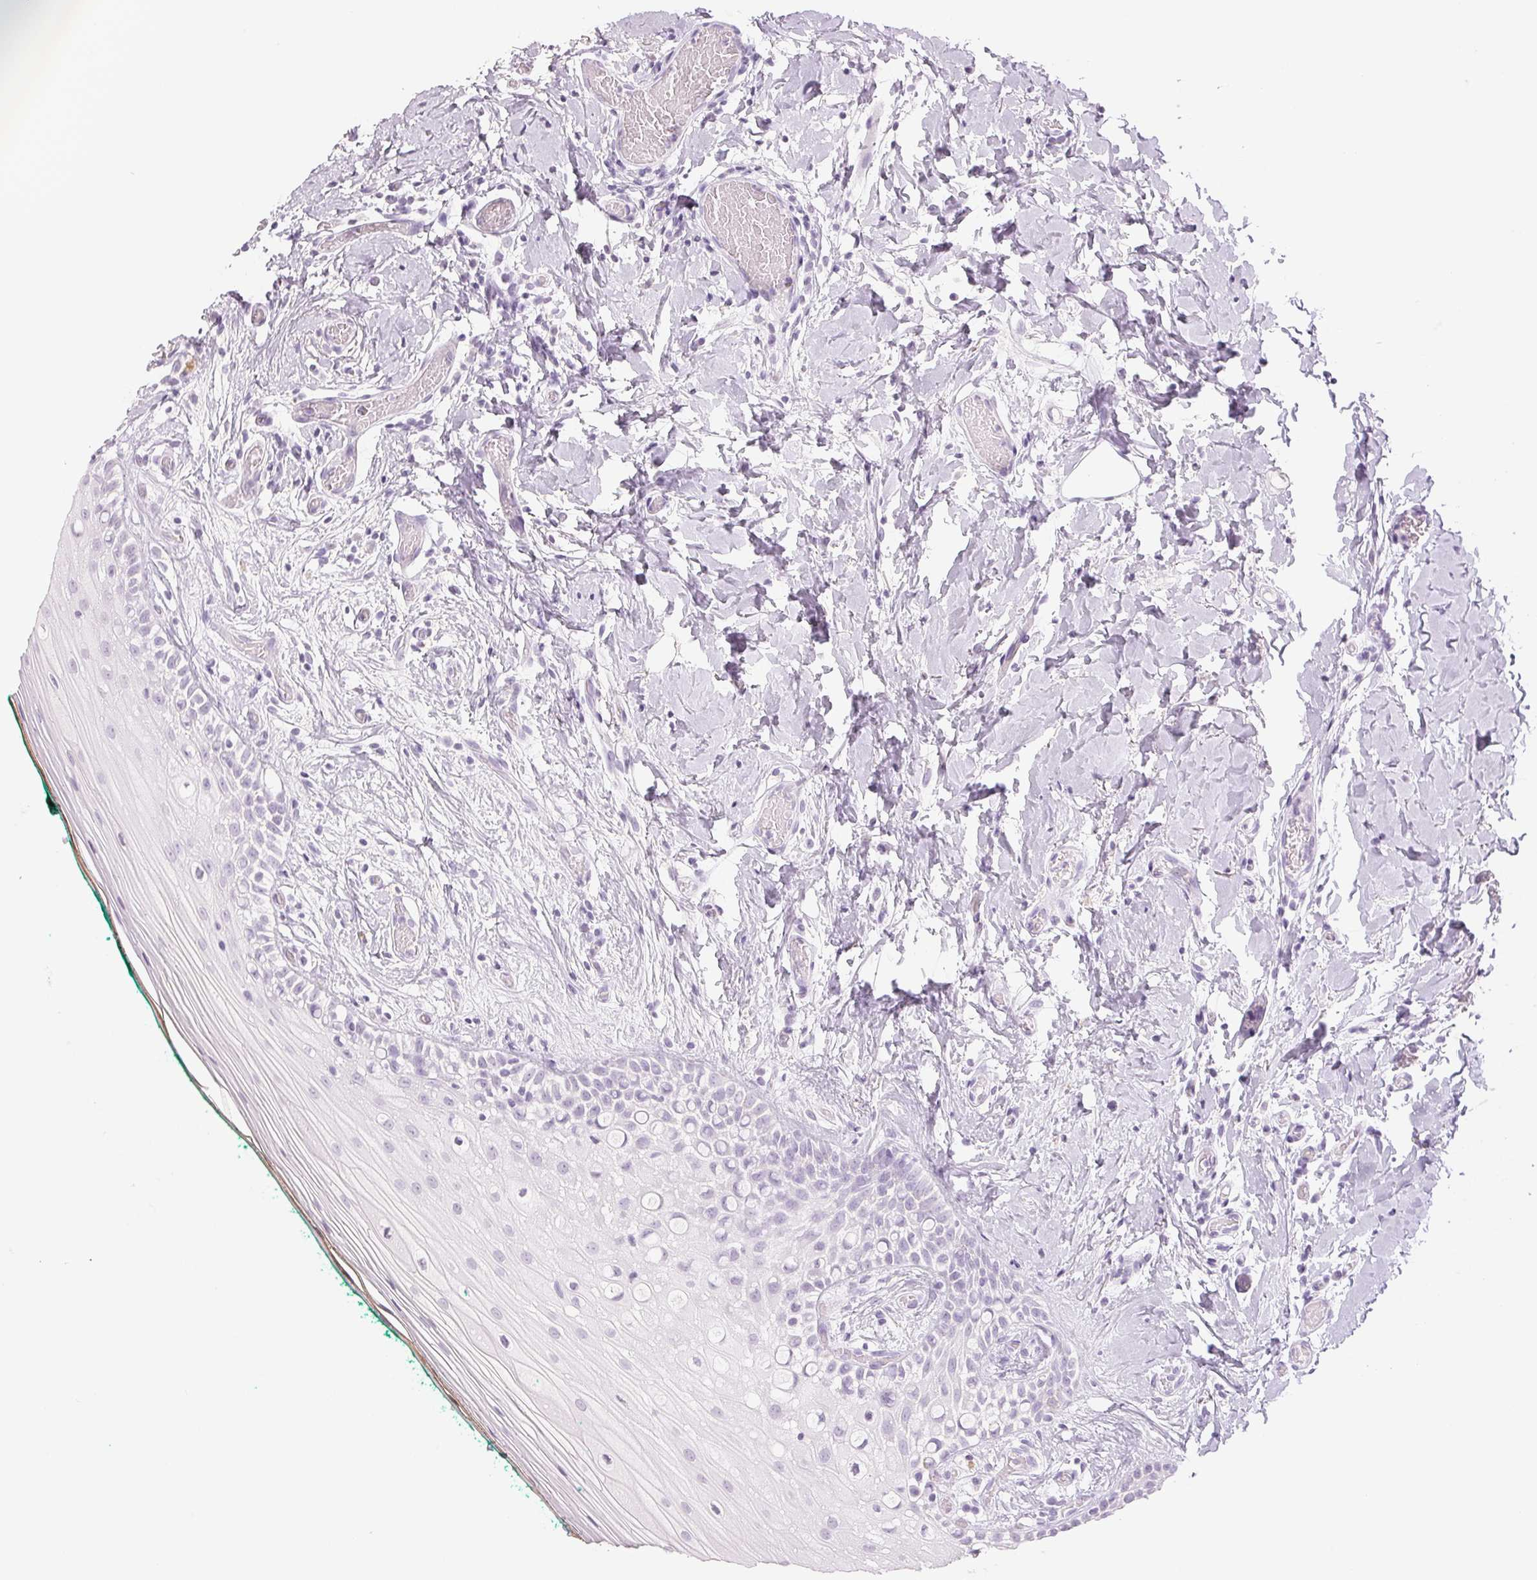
{"staining": {"intensity": "negative", "quantity": "none", "location": "none"}, "tissue": "oral mucosa", "cell_type": "Squamous epithelial cells", "image_type": "normal", "snomed": [{"axis": "morphology", "description": "Normal tissue, NOS"}, {"axis": "topography", "description": "Oral tissue"}], "caption": "A high-resolution image shows immunohistochemistry (IHC) staining of benign oral mucosa, which displays no significant positivity in squamous epithelial cells.", "gene": "COX14", "patient": {"sex": "female", "age": 83}}